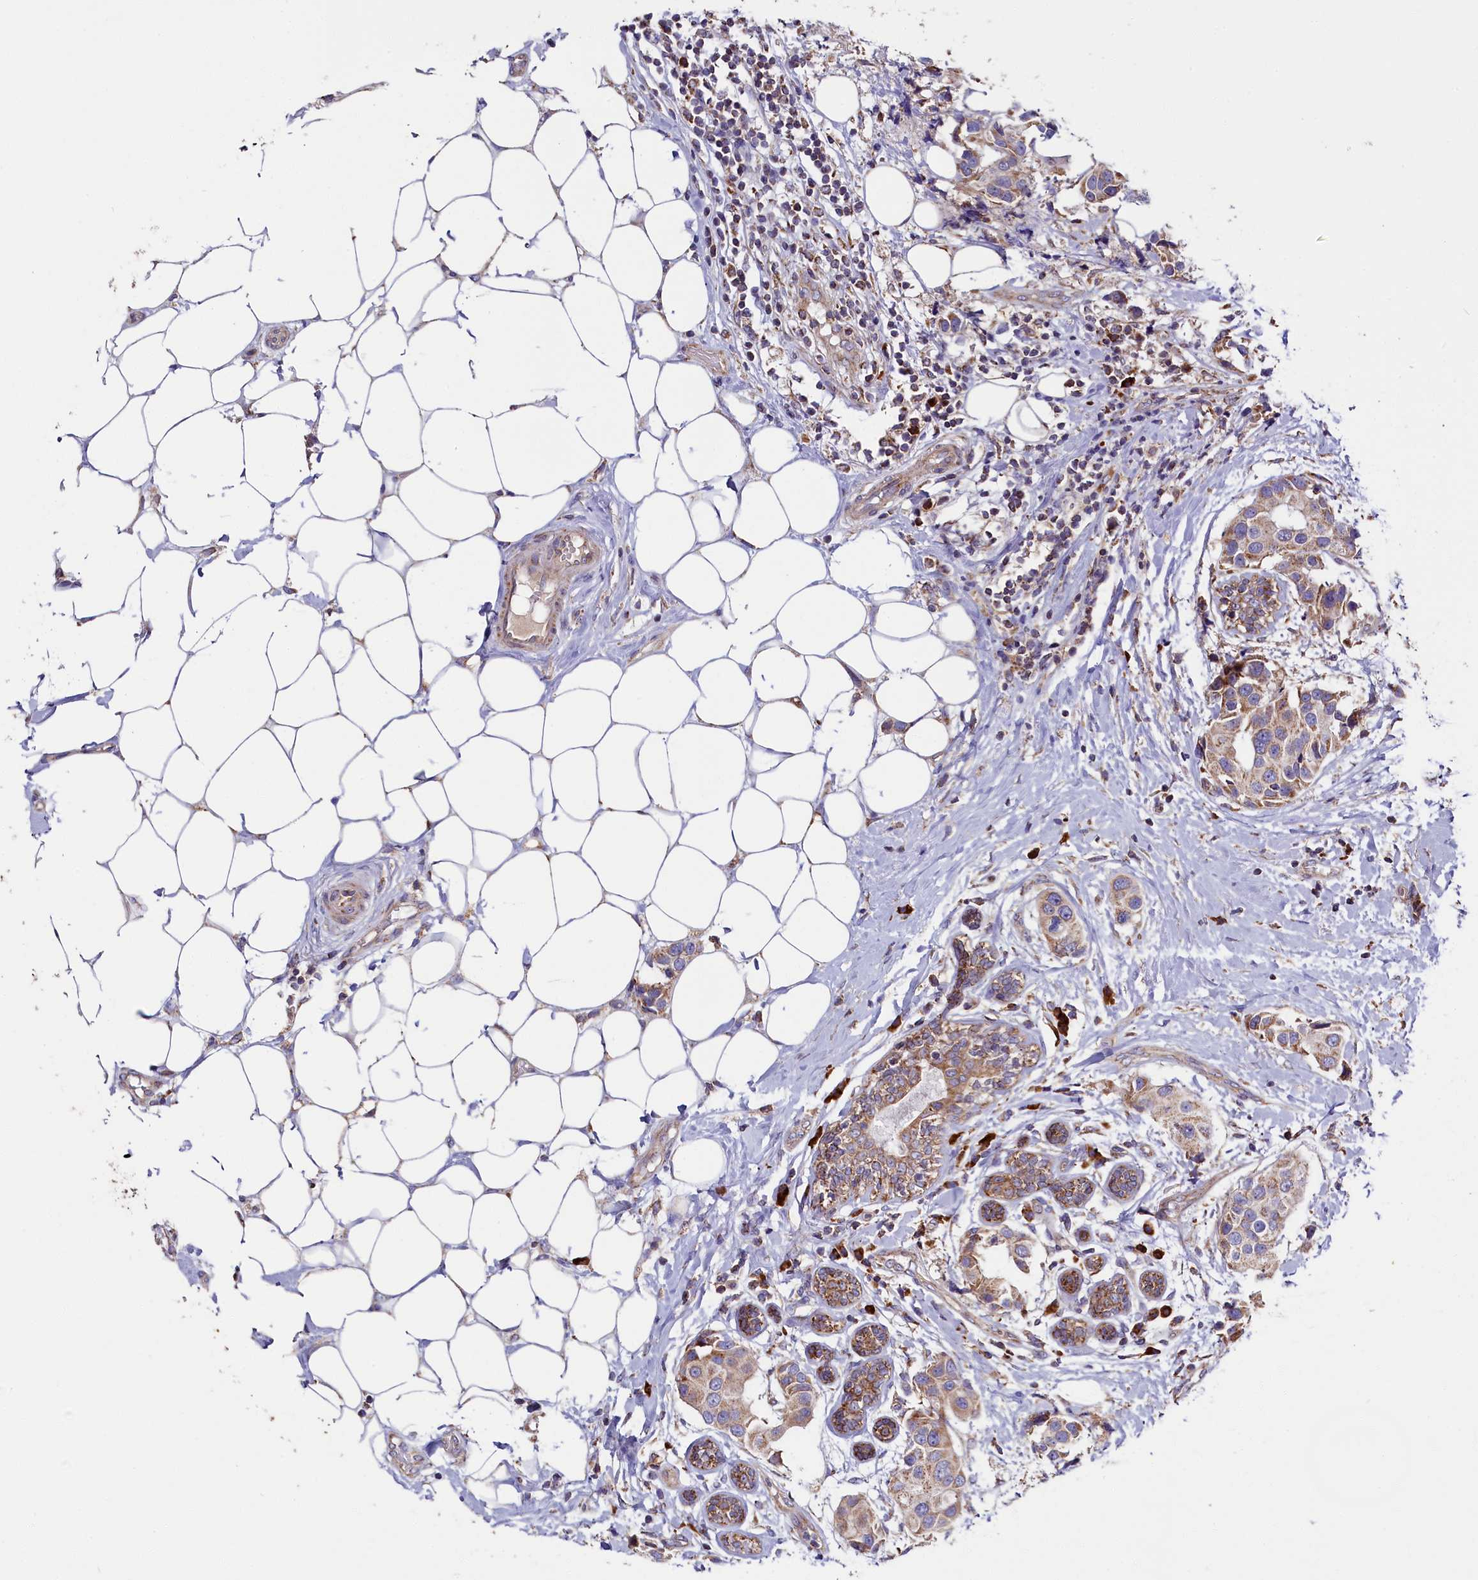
{"staining": {"intensity": "weak", "quantity": ">75%", "location": "cytoplasmic/membranous"}, "tissue": "breast cancer", "cell_type": "Tumor cells", "image_type": "cancer", "snomed": [{"axis": "morphology", "description": "Normal tissue, NOS"}, {"axis": "morphology", "description": "Duct carcinoma"}, {"axis": "topography", "description": "Breast"}], "caption": "Tumor cells demonstrate low levels of weak cytoplasmic/membranous positivity in approximately >75% of cells in human intraductal carcinoma (breast).", "gene": "ZSWIM1", "patient": {"sex": "female", "age": 39}}